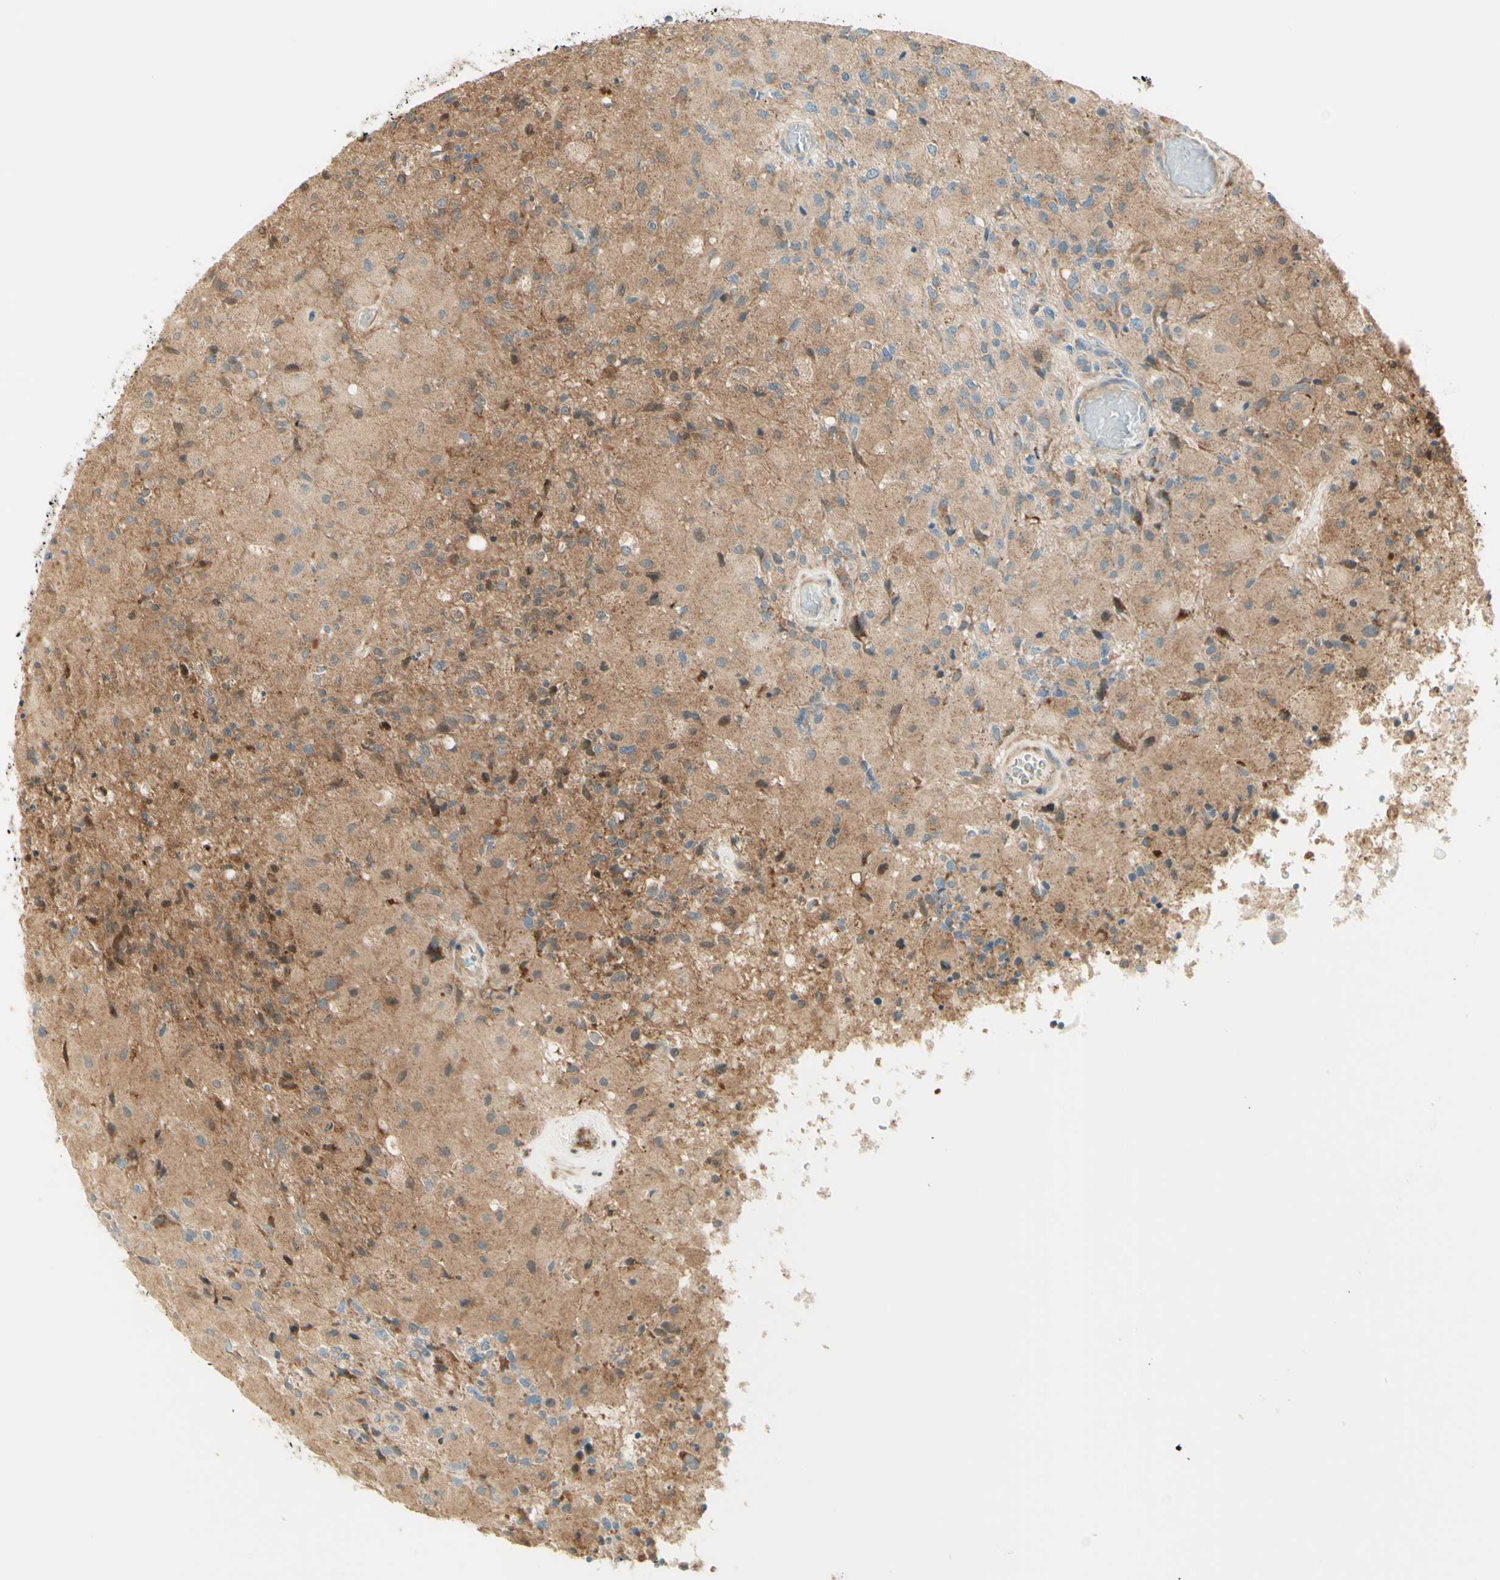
{"staining": {"intensity": "moderate", "quantity": "25%-75%", "location": "cytoplasmic/membranous"}, "tissue": "glioma", "cell_type": "Tumor cells", "image_type": "cancer", "snomed": [{"axis": "morphology", "description": "Normal tissue, NOS"}, {"axis": "morphology", "description": "Glioma, malignant, High grade"}, {"axis": "topography", "description": "Cerebral cortex"}], "caption": "Immunohistochemistry (IHC) staining of glioma, which exhibits medium levels of moderate cytoplasmic/membranous staining in approximately 25%-75% of tumor cells indicating moderate cytoplasmic/membranous protein expression. The staining was performed using DAB (brown) for protein detection and nuclei were counterstained in hematoxylin (blue).", "gene": "PROM1", "patient": {"sex": "male", "age": 77}}